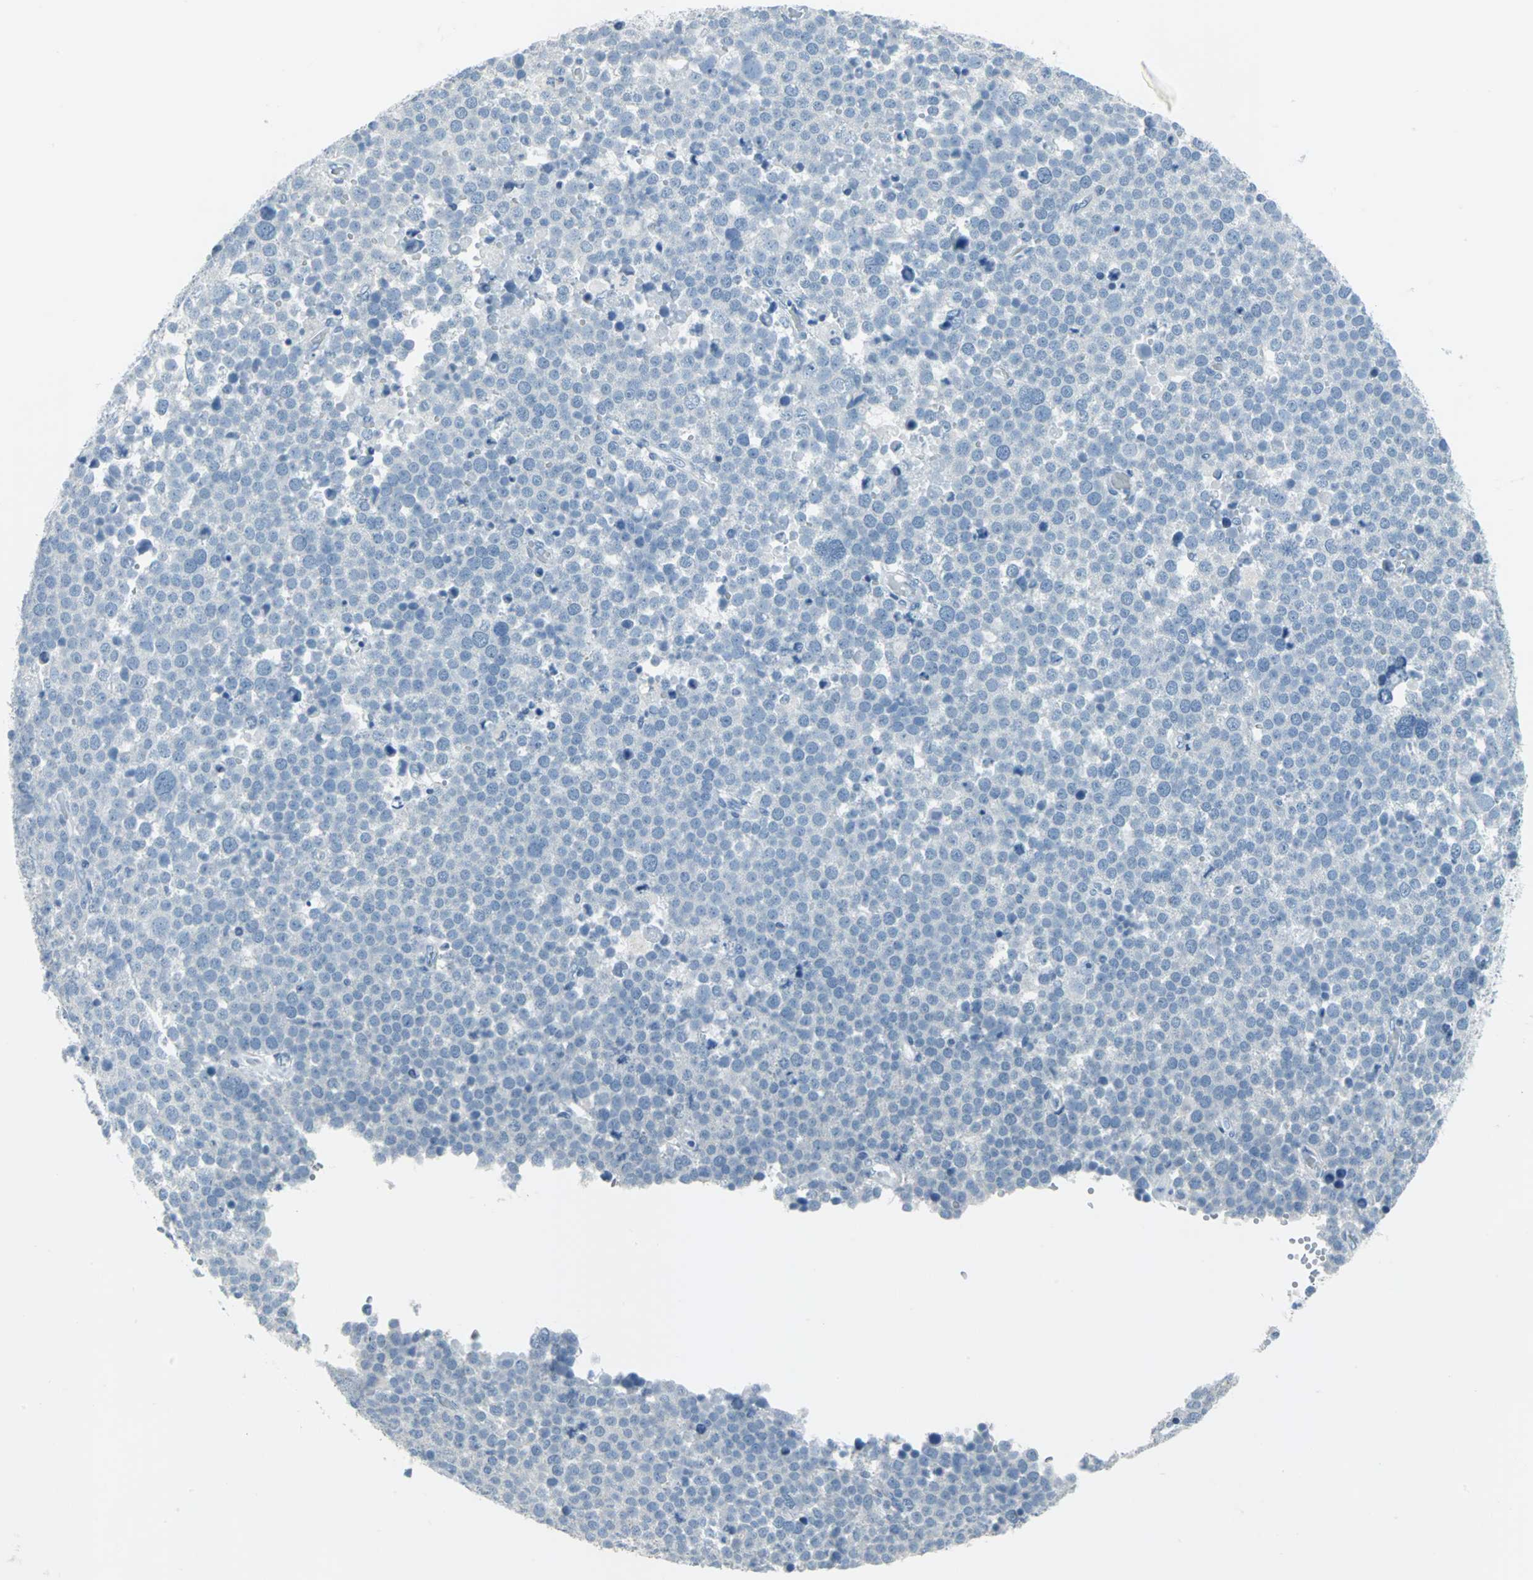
{"staining": {"intensity": "negative", "quantity": "none", "location": "none"}, "tissue": "testis cancer", "cell_type": "Tumor cells", "image_type": "cancer", "snomed": [{"axis": "morphology", "description": "Seminoma, NOS"}, {"axis": "topography", "description": "Testis"}], "caption": "Immunohistochemical staining of human seminoma (testis) shows no significant expression in tumor cells.", "gene": "DNAI2", "patient": {"sex": "male", "age": 71}}